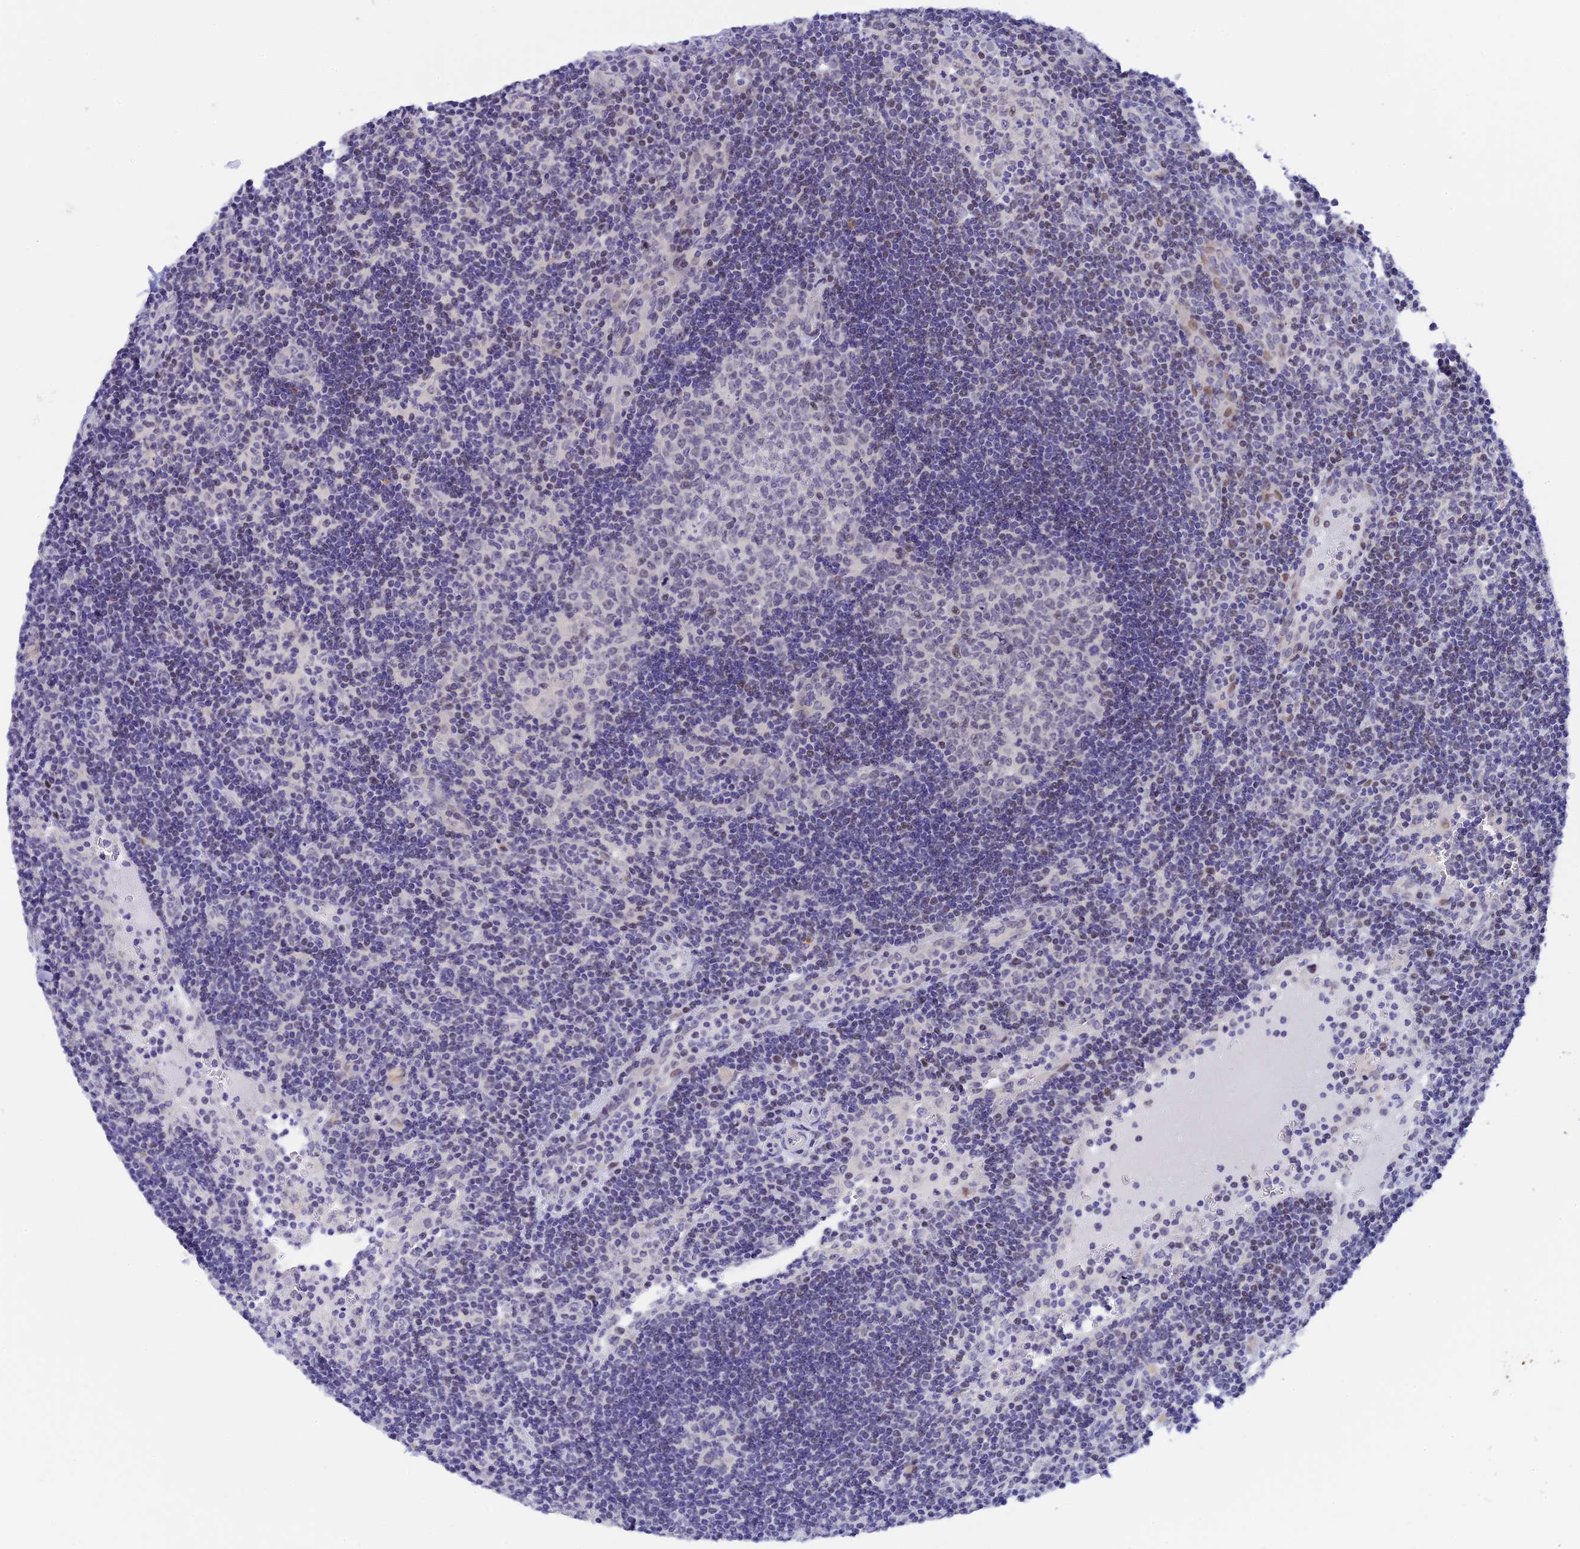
{"staining": {"intensity": "negative", "quantity": "none", "location": "none"}, "tissue": "lymph node", "cell_type": "Germinal center cells", "image_type": "normal", "snomed": [{"axis": "morphology", "description": "Normal tissue, NOS"}, {"axis": "topography", "description": "Lymph node"}], "caption": "Immunohistochemical staining of benign human lymph node reveals no significant expression in germinal center cells.", "gene": "RASGEF1B", "patient": {"sex": "female", "age": 32}}